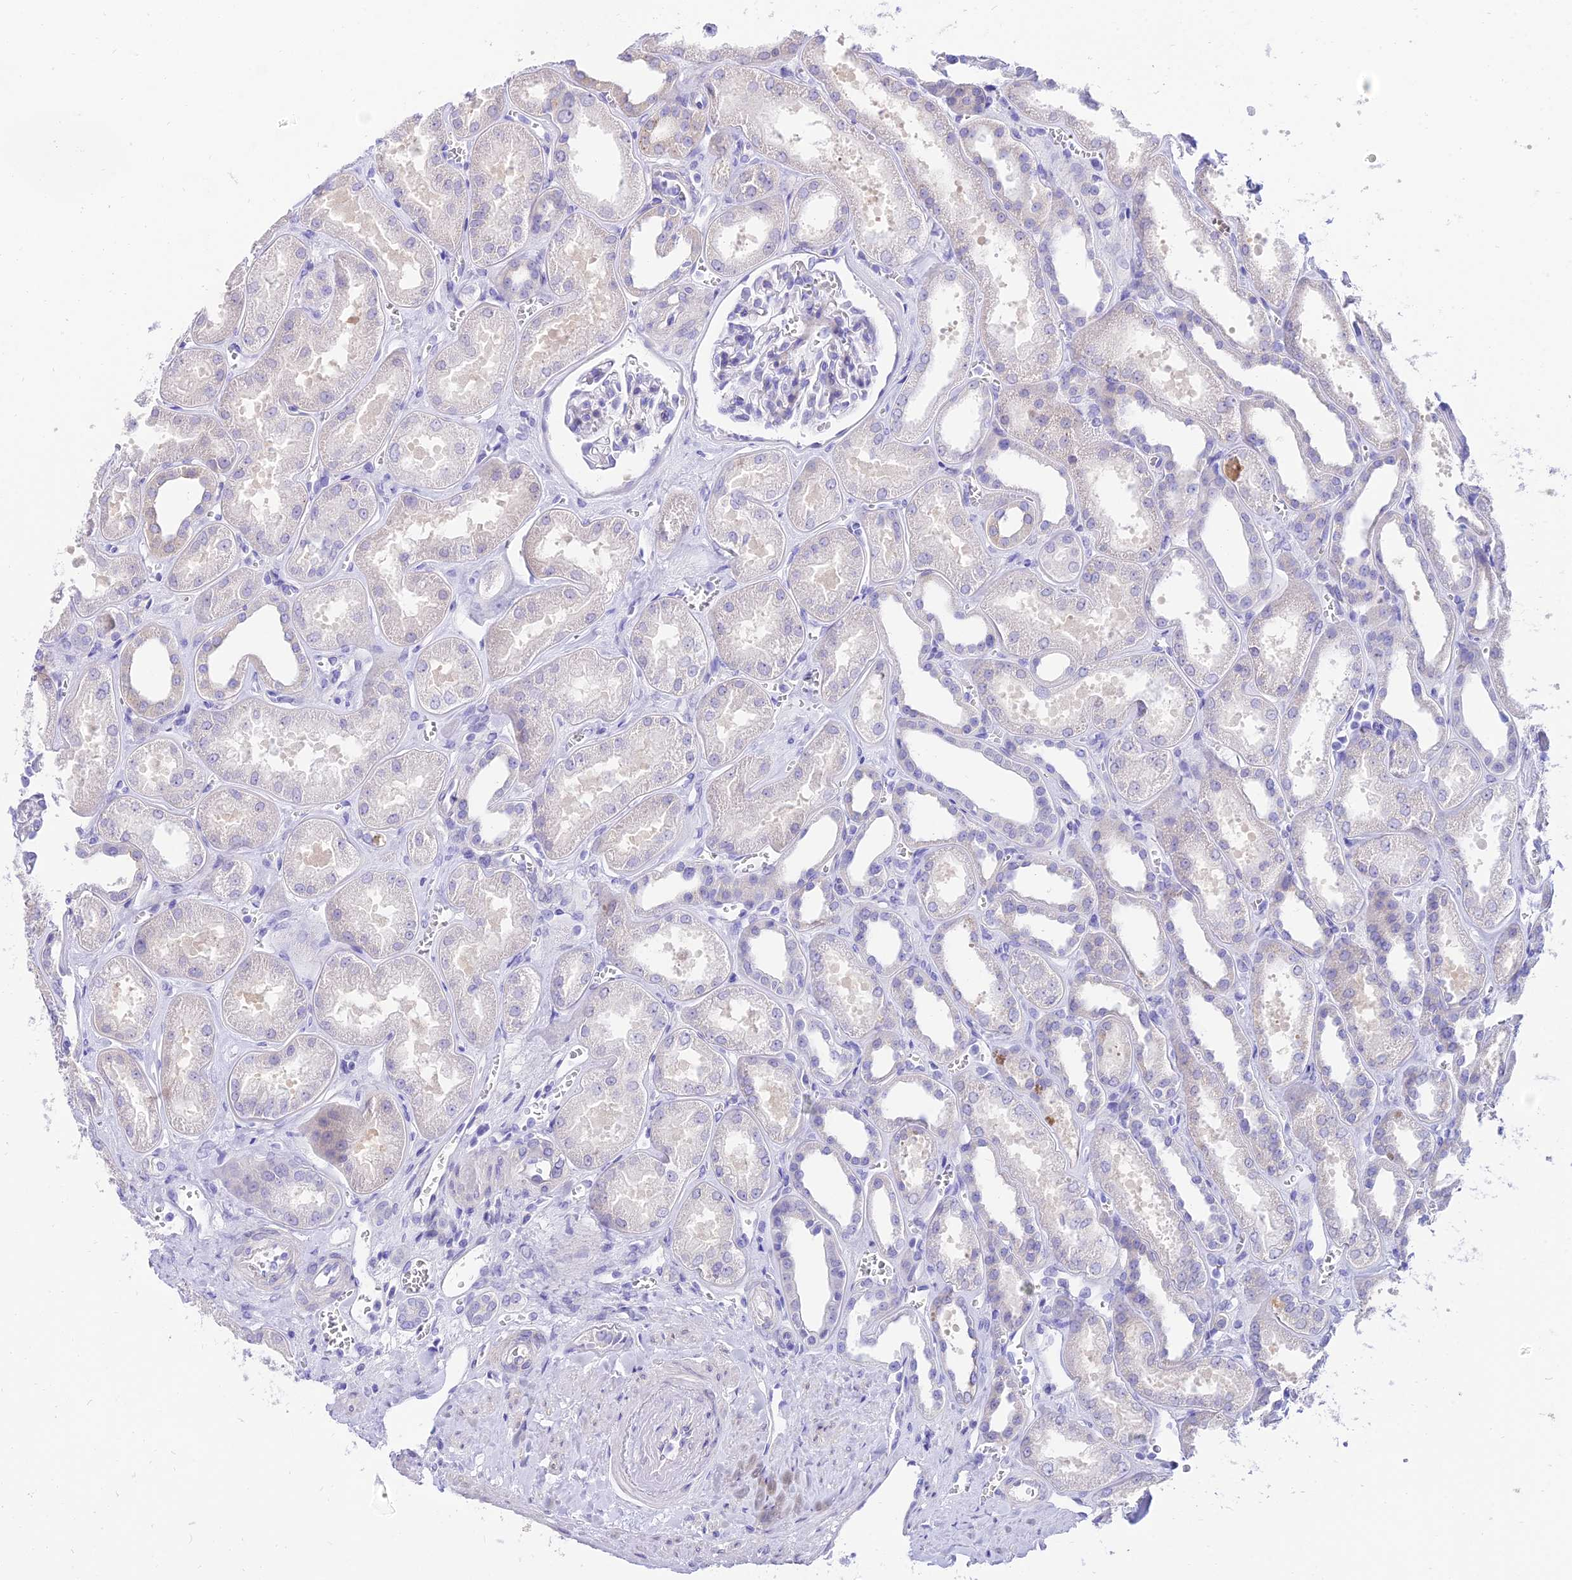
{"staining": {"intensity": "negative", "quantity": "none", "location": "none"}, "tissue": "kidney", "cell_type": "Cells in glomeruli", "image_type": "normal", "snomed": [{"axis": "morphology", "description": "Normal tissue, NOS"}, {"axis": "morphology", "description": "Adenocarcinoma, NOS"}, {"axis": "topography", "description": "Kidney"}], "caption": "Immunohistochemistry of normal human kidney demonstrates no staining in cells in glomeruli. Brightfield microscopy of immunohistochemistry (IHC) stained with DAB (brown) and hematoxylin (blue), captured at high magnification.", "gene": "TAC3", "patient": {"sex": "female", "age": 68}}